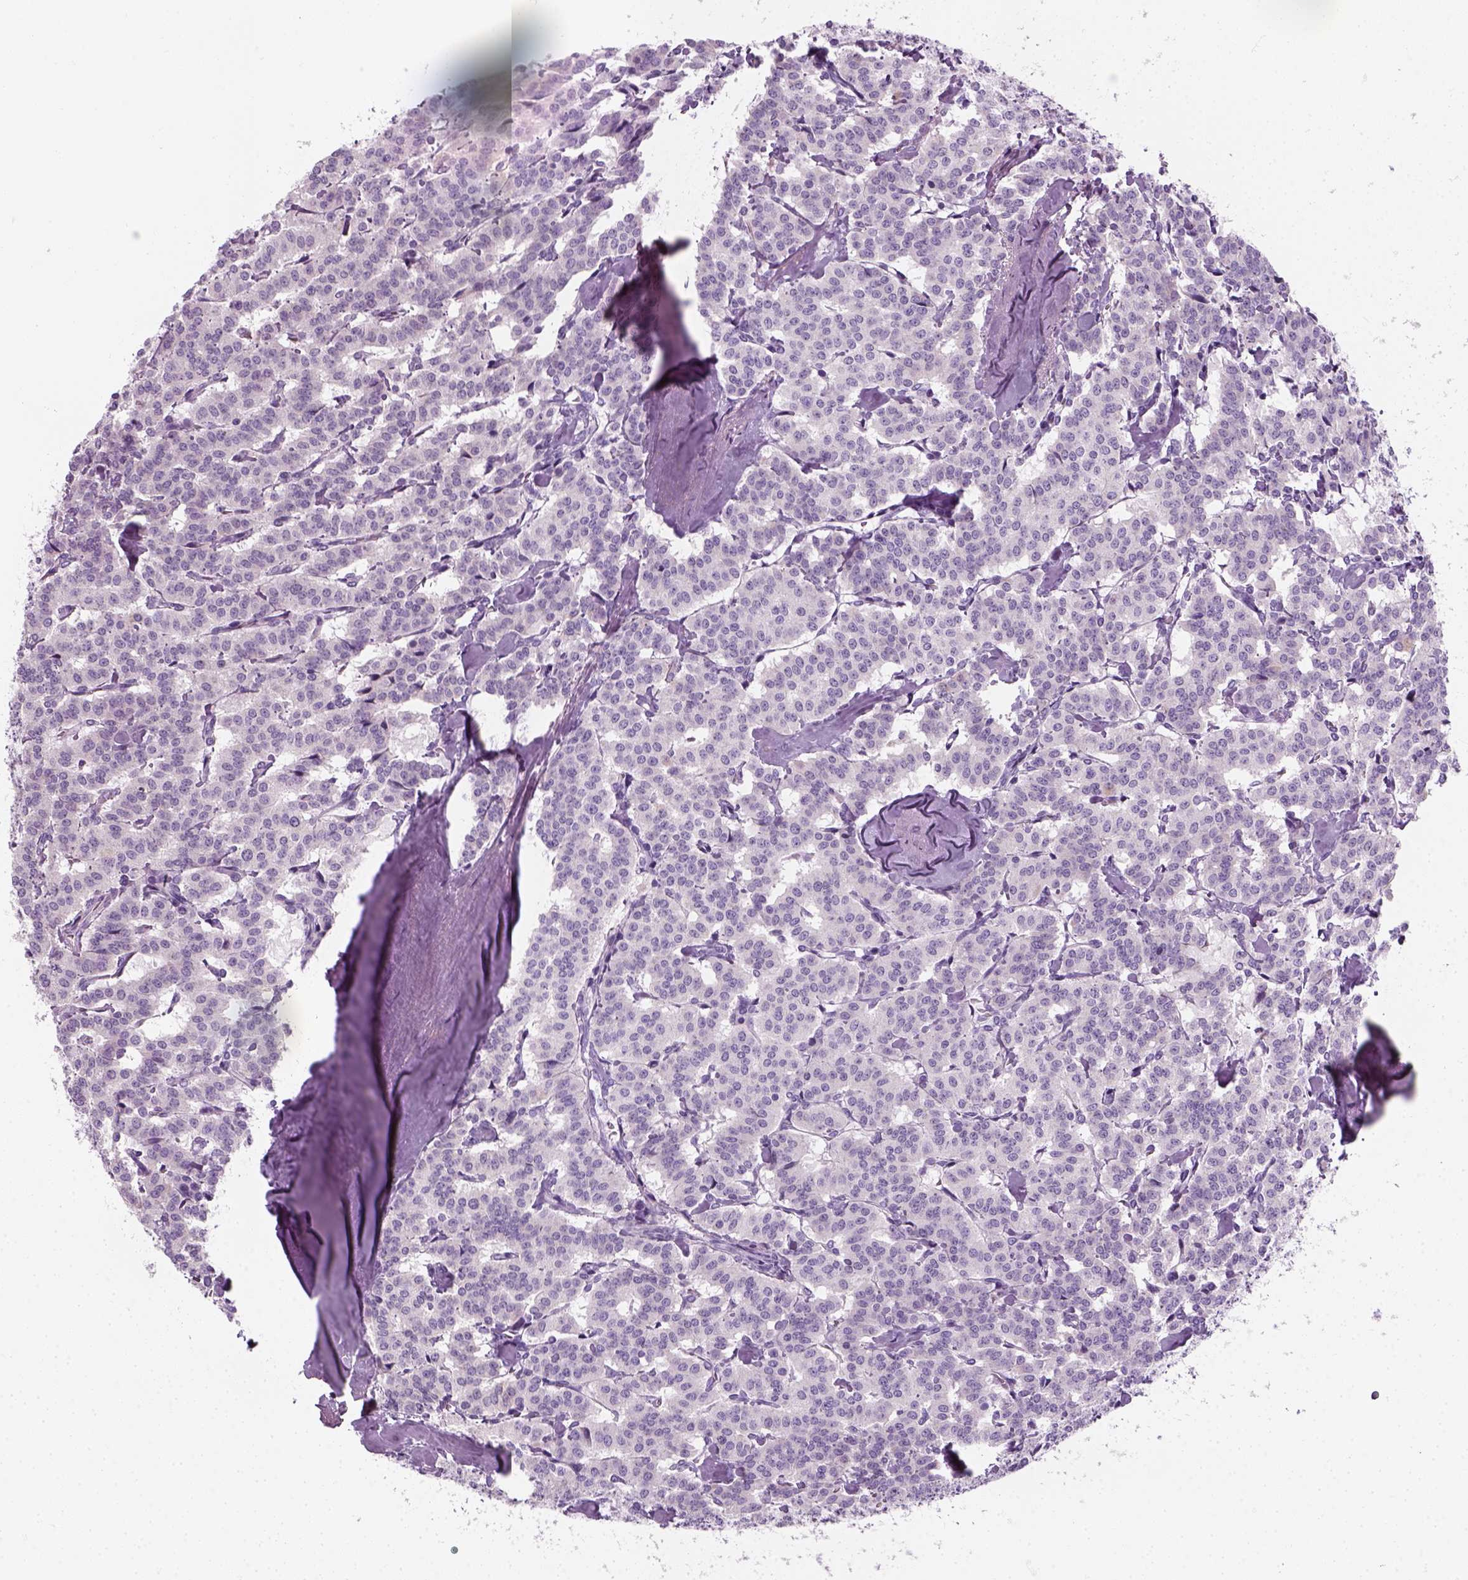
{"staining": {"intensity": "negative", "quantity": "none", "location": "none"}, "tissue": "carcinoid", "cell_type": "Tumor cells", "image_type": "cancer", "snomed": [{"axis": "morphology", "description": "Carcinoid, malignant, NOS"}, {"axis": "topography", "description": "Lung"}], "caption": "Tumor cells show no significant staining in malignant carcinoid.", "gene": "SLC12A5", "patient": {"sex": "female", "age": 46}}